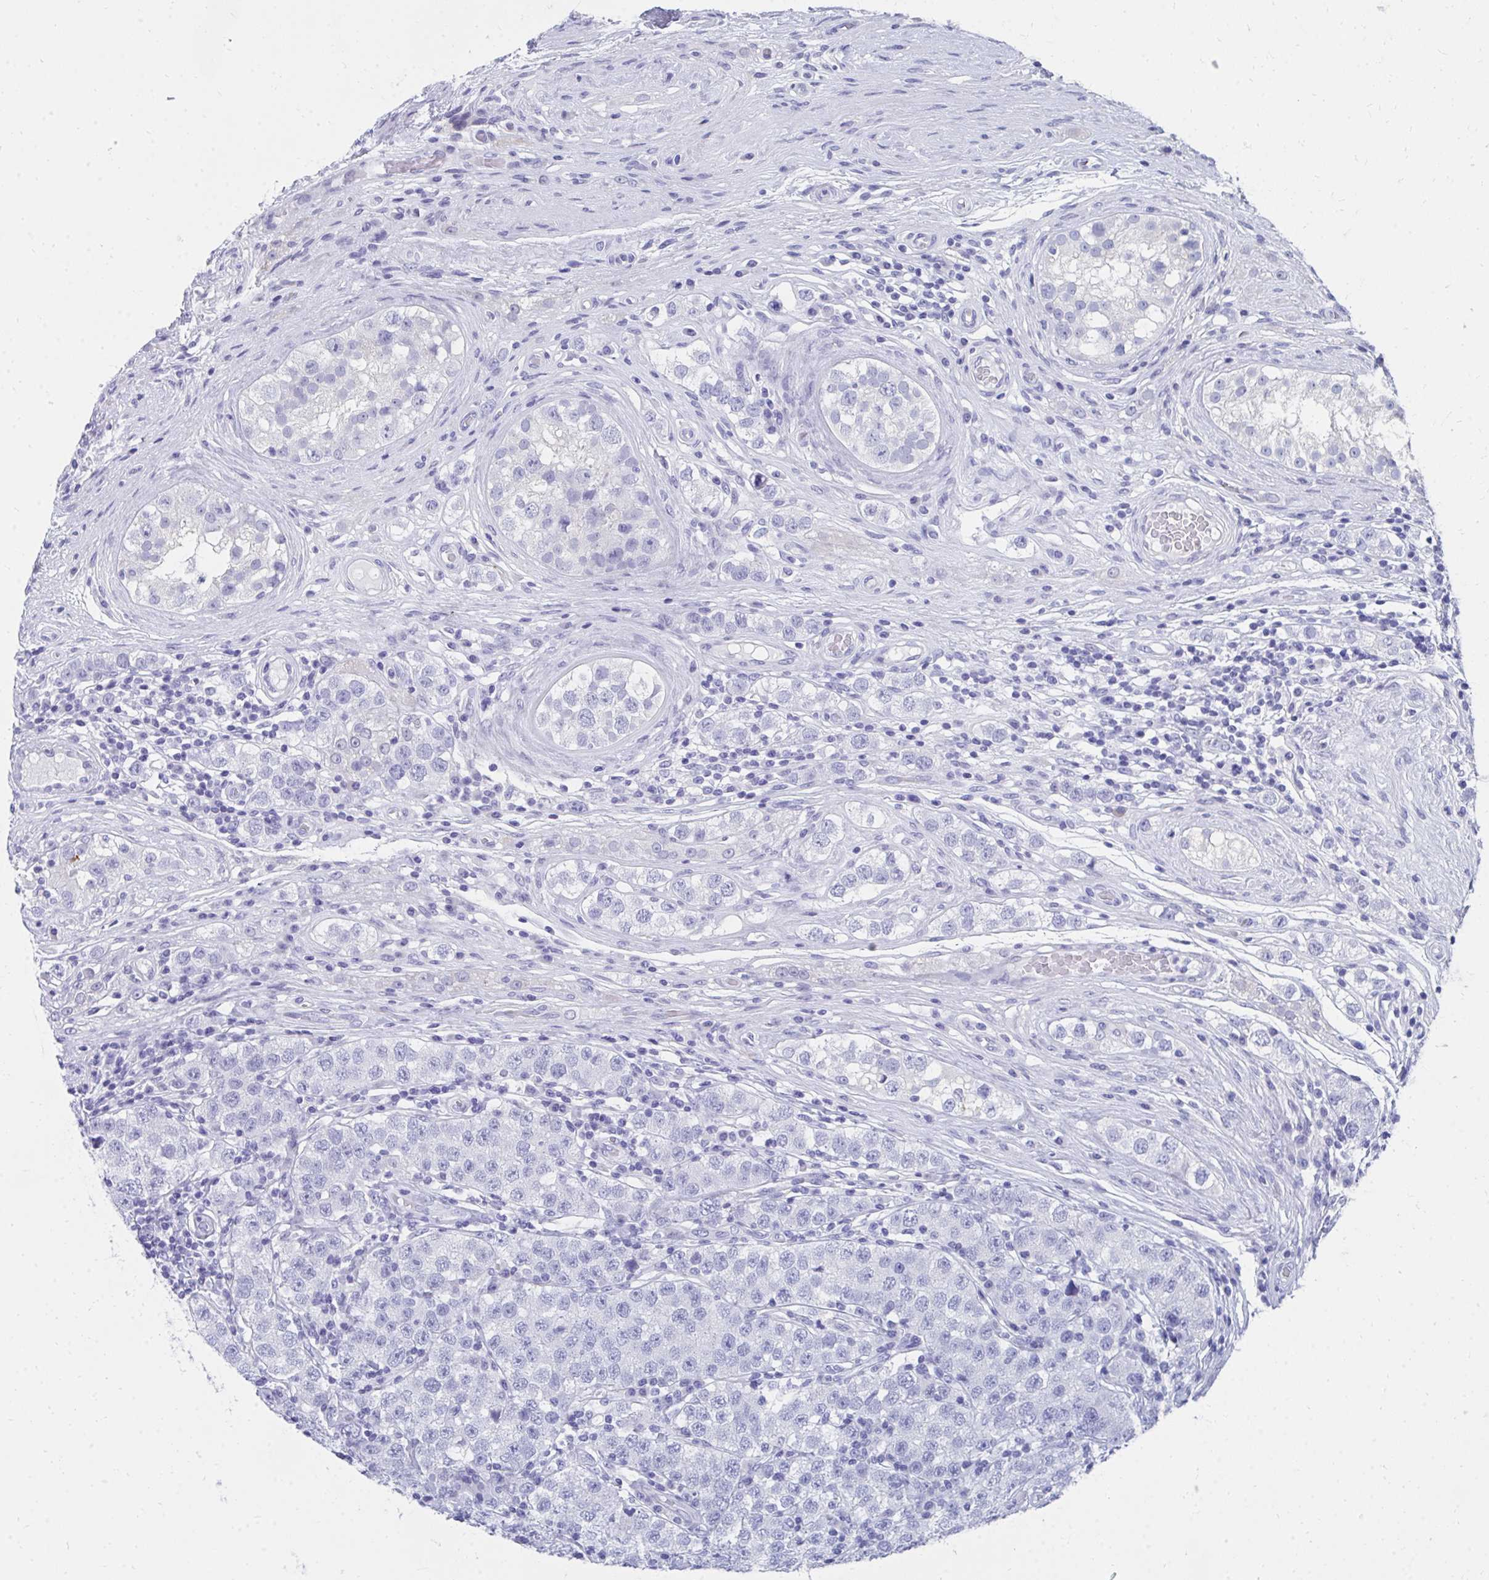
{"staining": {"intensity": "negative", "quantity": "none", "location": "none"}, "tissue": "testis cancer", "cell_type": "Tumor cells", "image_type": "cancer", "snomed": [{"axis": "morphology", "description": "Seminoma, NOS"}, {"axis": "topography", "description": "Testis"}], "caption": "Human testis cancer (seminoma) stained for a protein using immunohistochemistry (IHC) reveals no expression in tumor cells.", "gene": "HGD", "patient": {"sex": "male", "age": 34}}